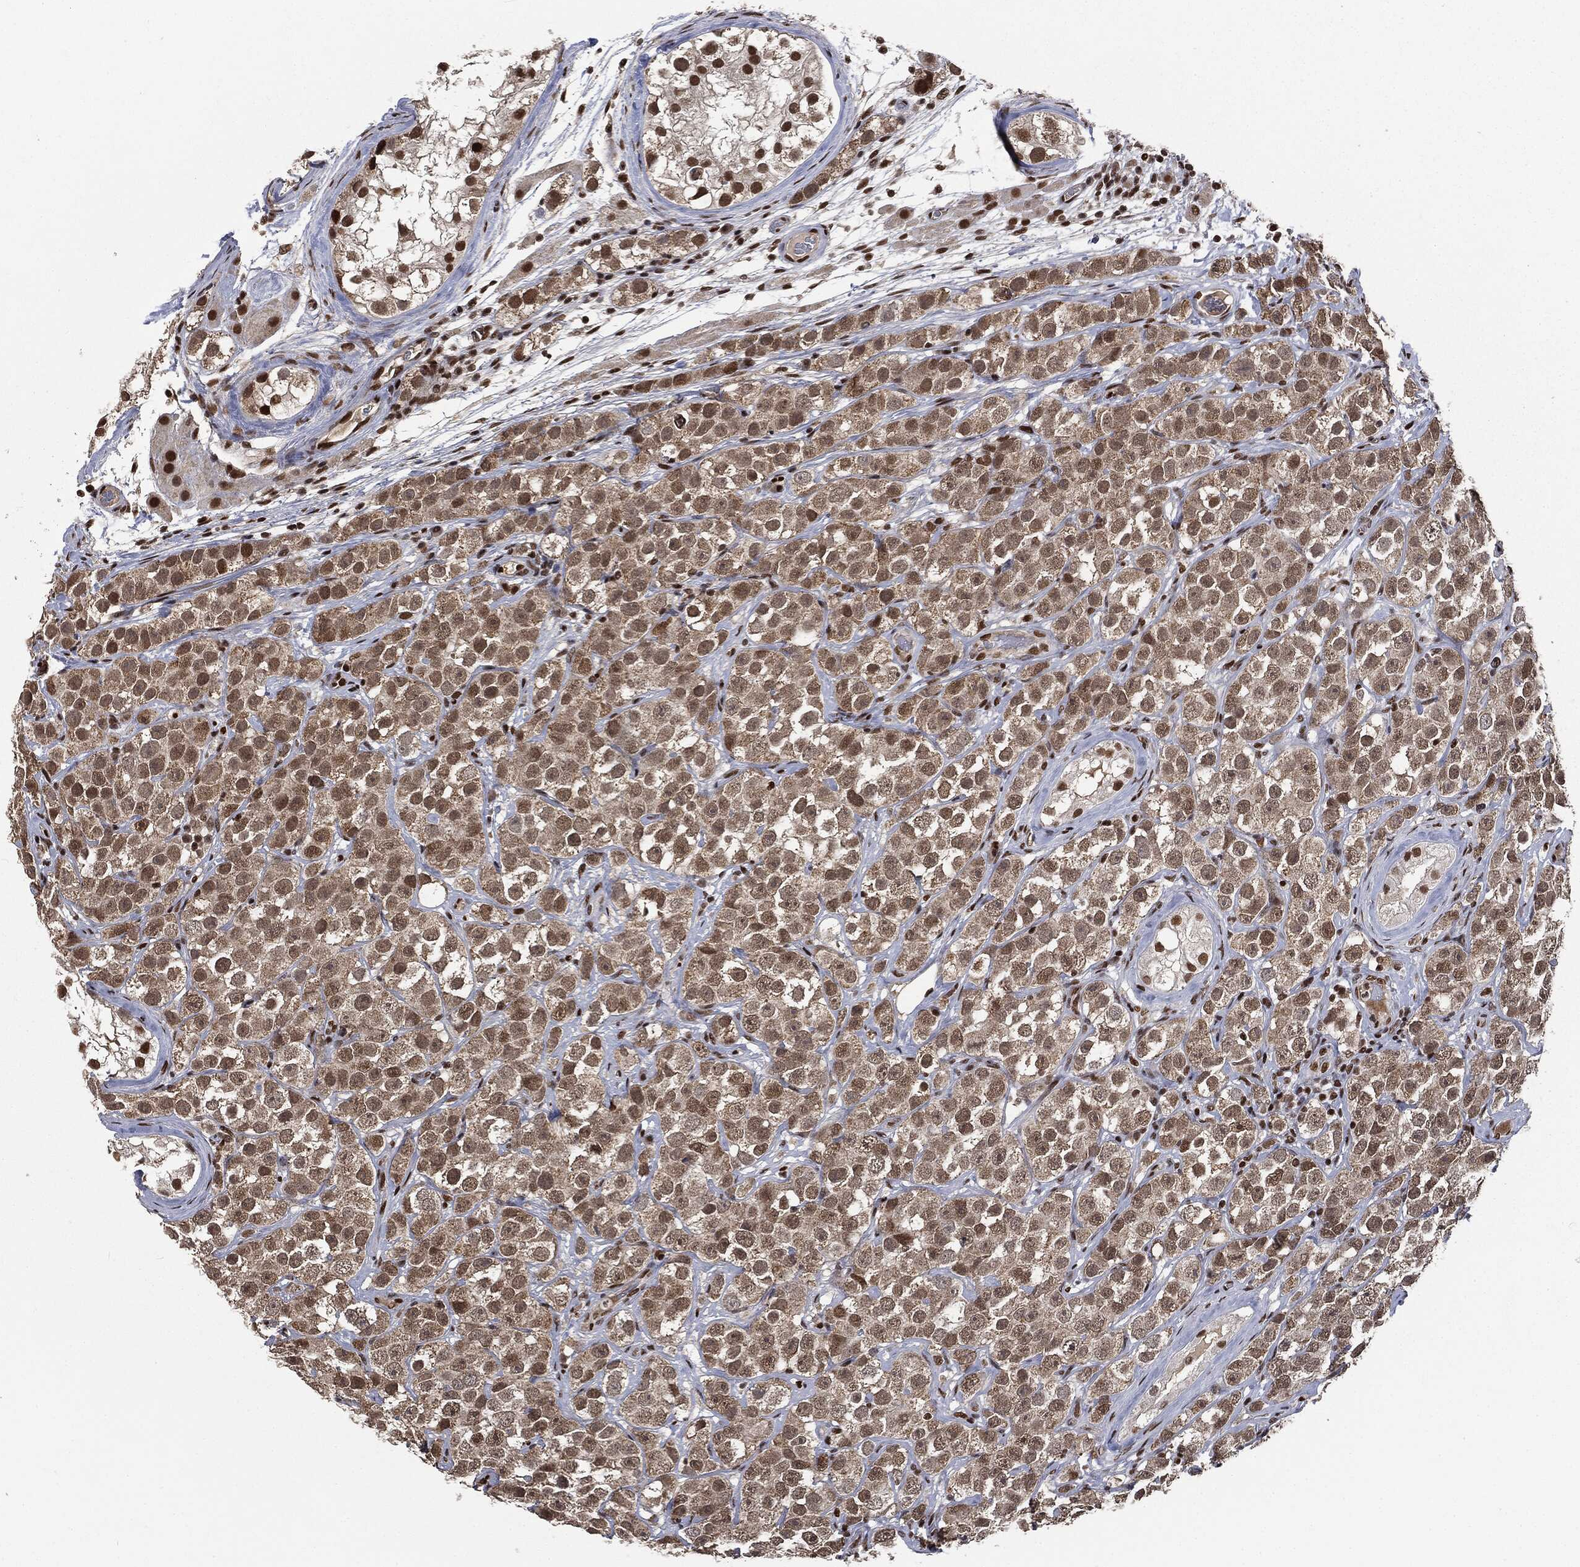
{"staining": {"intensity": "moderate", "quantity": ">75%", "location": "nuclear"}, "tissue": "testis cancer", "cell_type": "Tumor cells", "image_type": "cancer", "snomed": [{"axis": "morphology", "description": "Seminoma, NOS"}, {"axis": "topography", "description": "Testis"}], "caption": "Seminoma (testis) was stained to show a protein in brown. There is medium levels of moderate nuclear expression in about >75% of tumor cells.", "gene": "DPH2", "patient": {"sex": "male", "age": 28}}